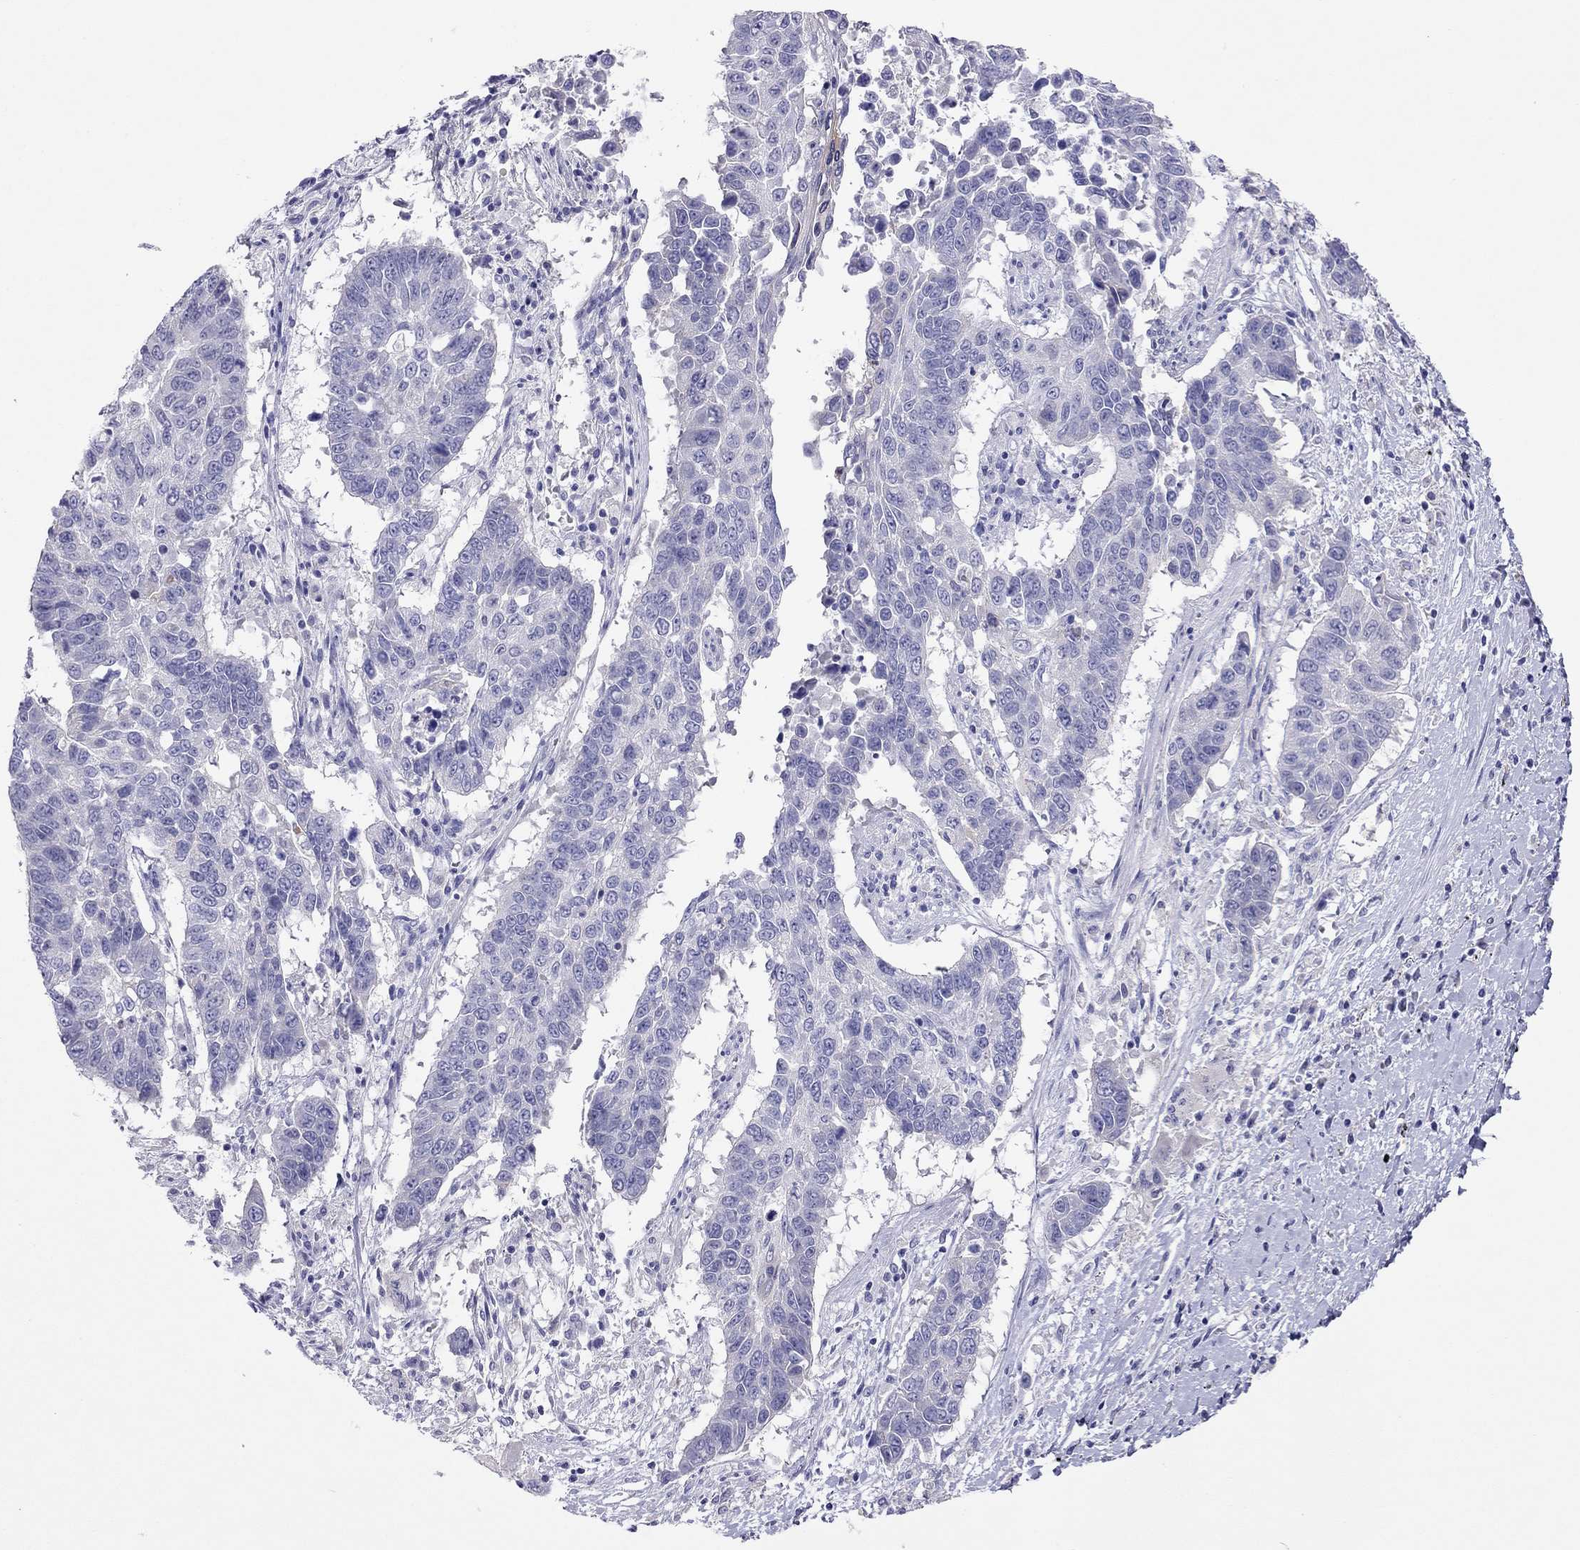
{"staining": {"intensity": "negative", "quantity": "none", "location": "none"}, "tissue": "lung cancer", "cell_type": "Tumor cells", "image_type": "cancer", "snomed": [{"axis": "morphology", "description": "Squamous cell carcinoma, NOS"}, {"axis": "topography", "description": "Lung"}], "caption": "The micrograph demonstrates no significant expression in tumor cells of lung squamous cell carcinoma.", "gene": "CAPNS2", "patient": {"sex": "male", "age": 73}}